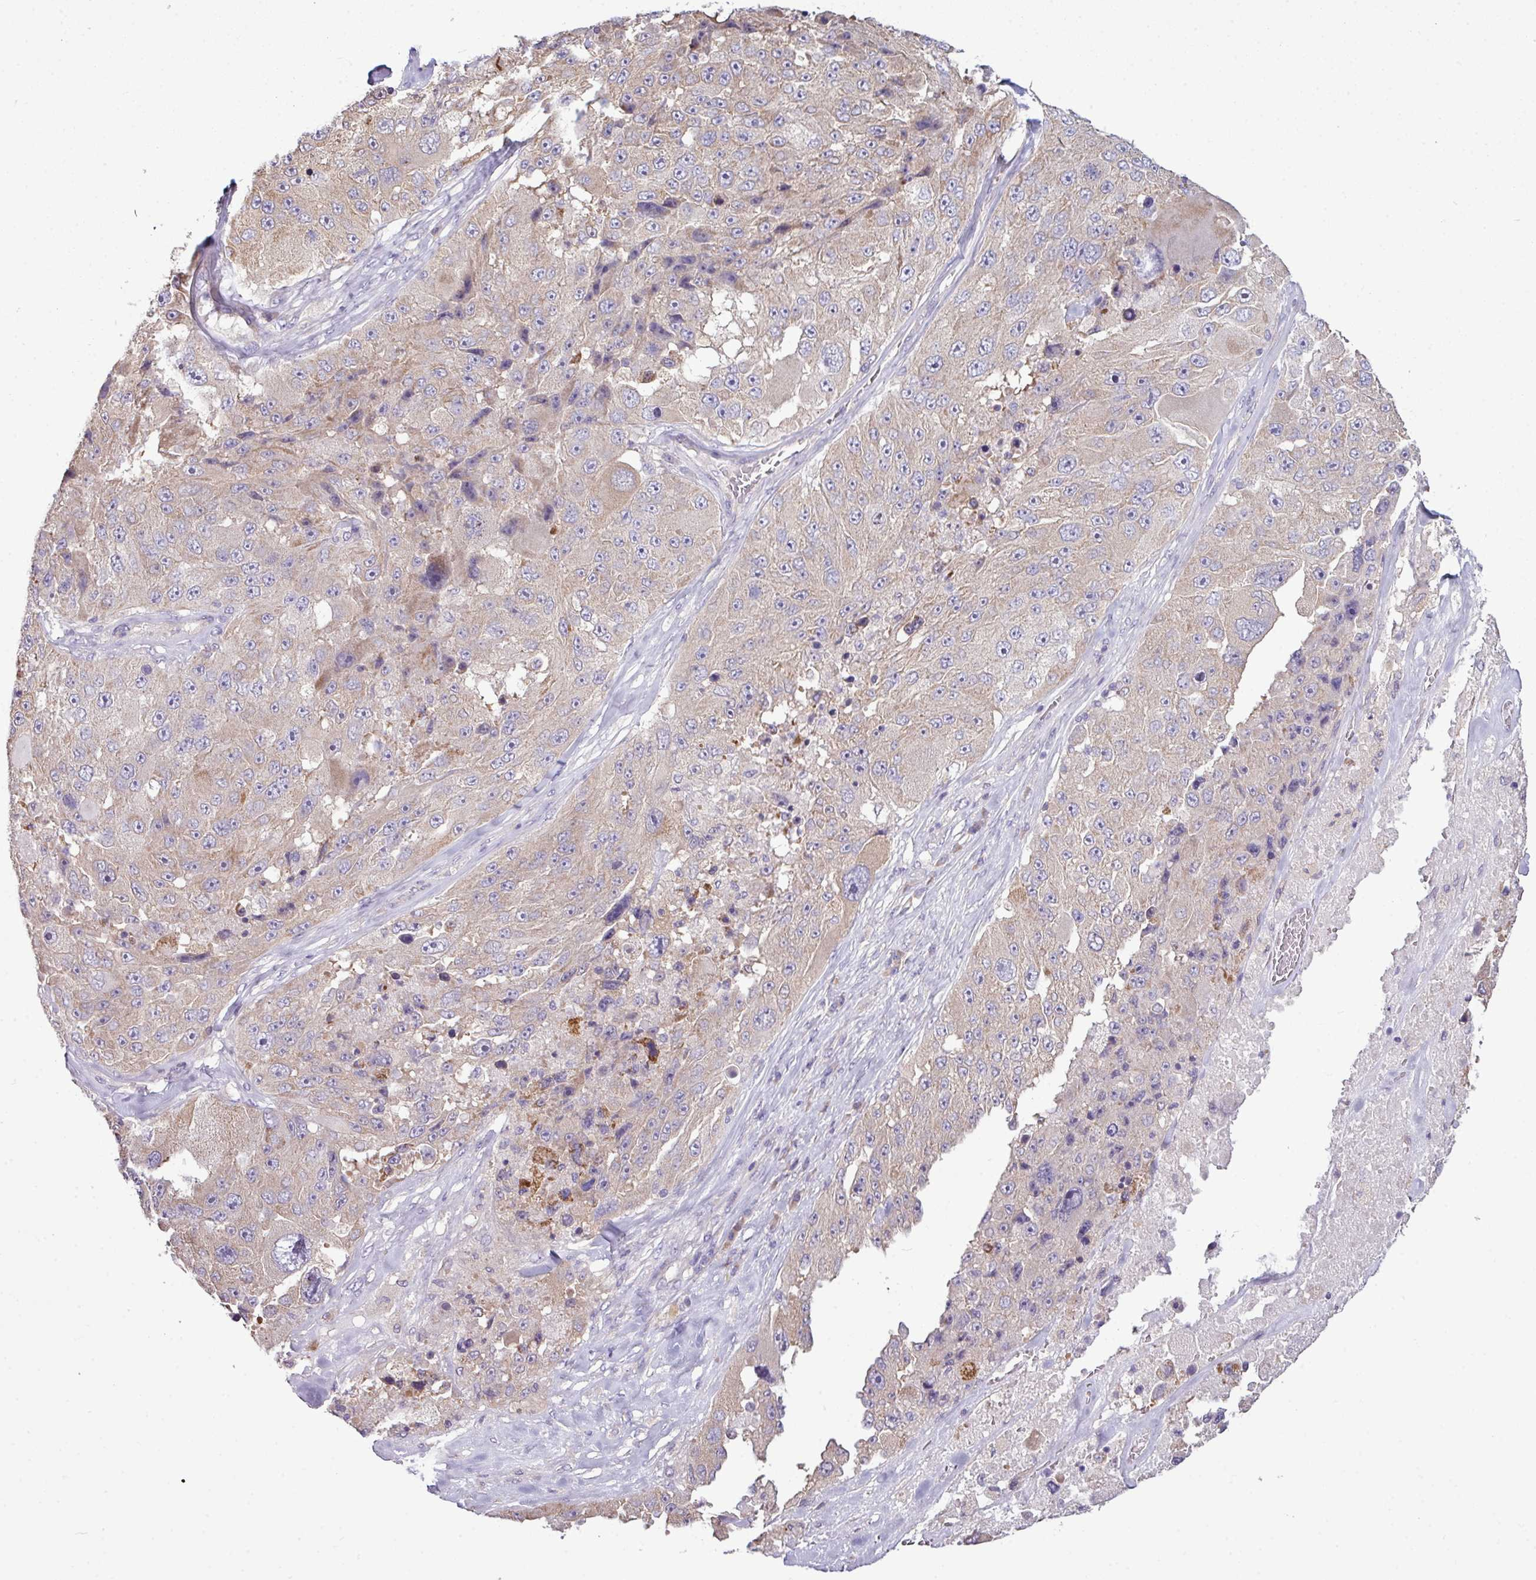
{"staining": {"intensity": "weak", "quantity": "25%-75%", "location": "cytoplasmic/membranous"}, "tissue": "melanoma", "cell_type": "Tumor cells", "image_type": "cancer", "snomed": [{"axis": "morphology", "description": "Malignant melanoma, Metastatic site"}, {"axis": "topography", "description": "Lymph node"}], "caption": "Immunohistochemistry (IHC) of melanoma shows low levels of weak cytoplasmic/membranous positivity in about 25%-75% of tumor cells. Nuclei are stained in blue.", "gene": "AGAP5", "patient": {"sex": "male", "age": 62}}